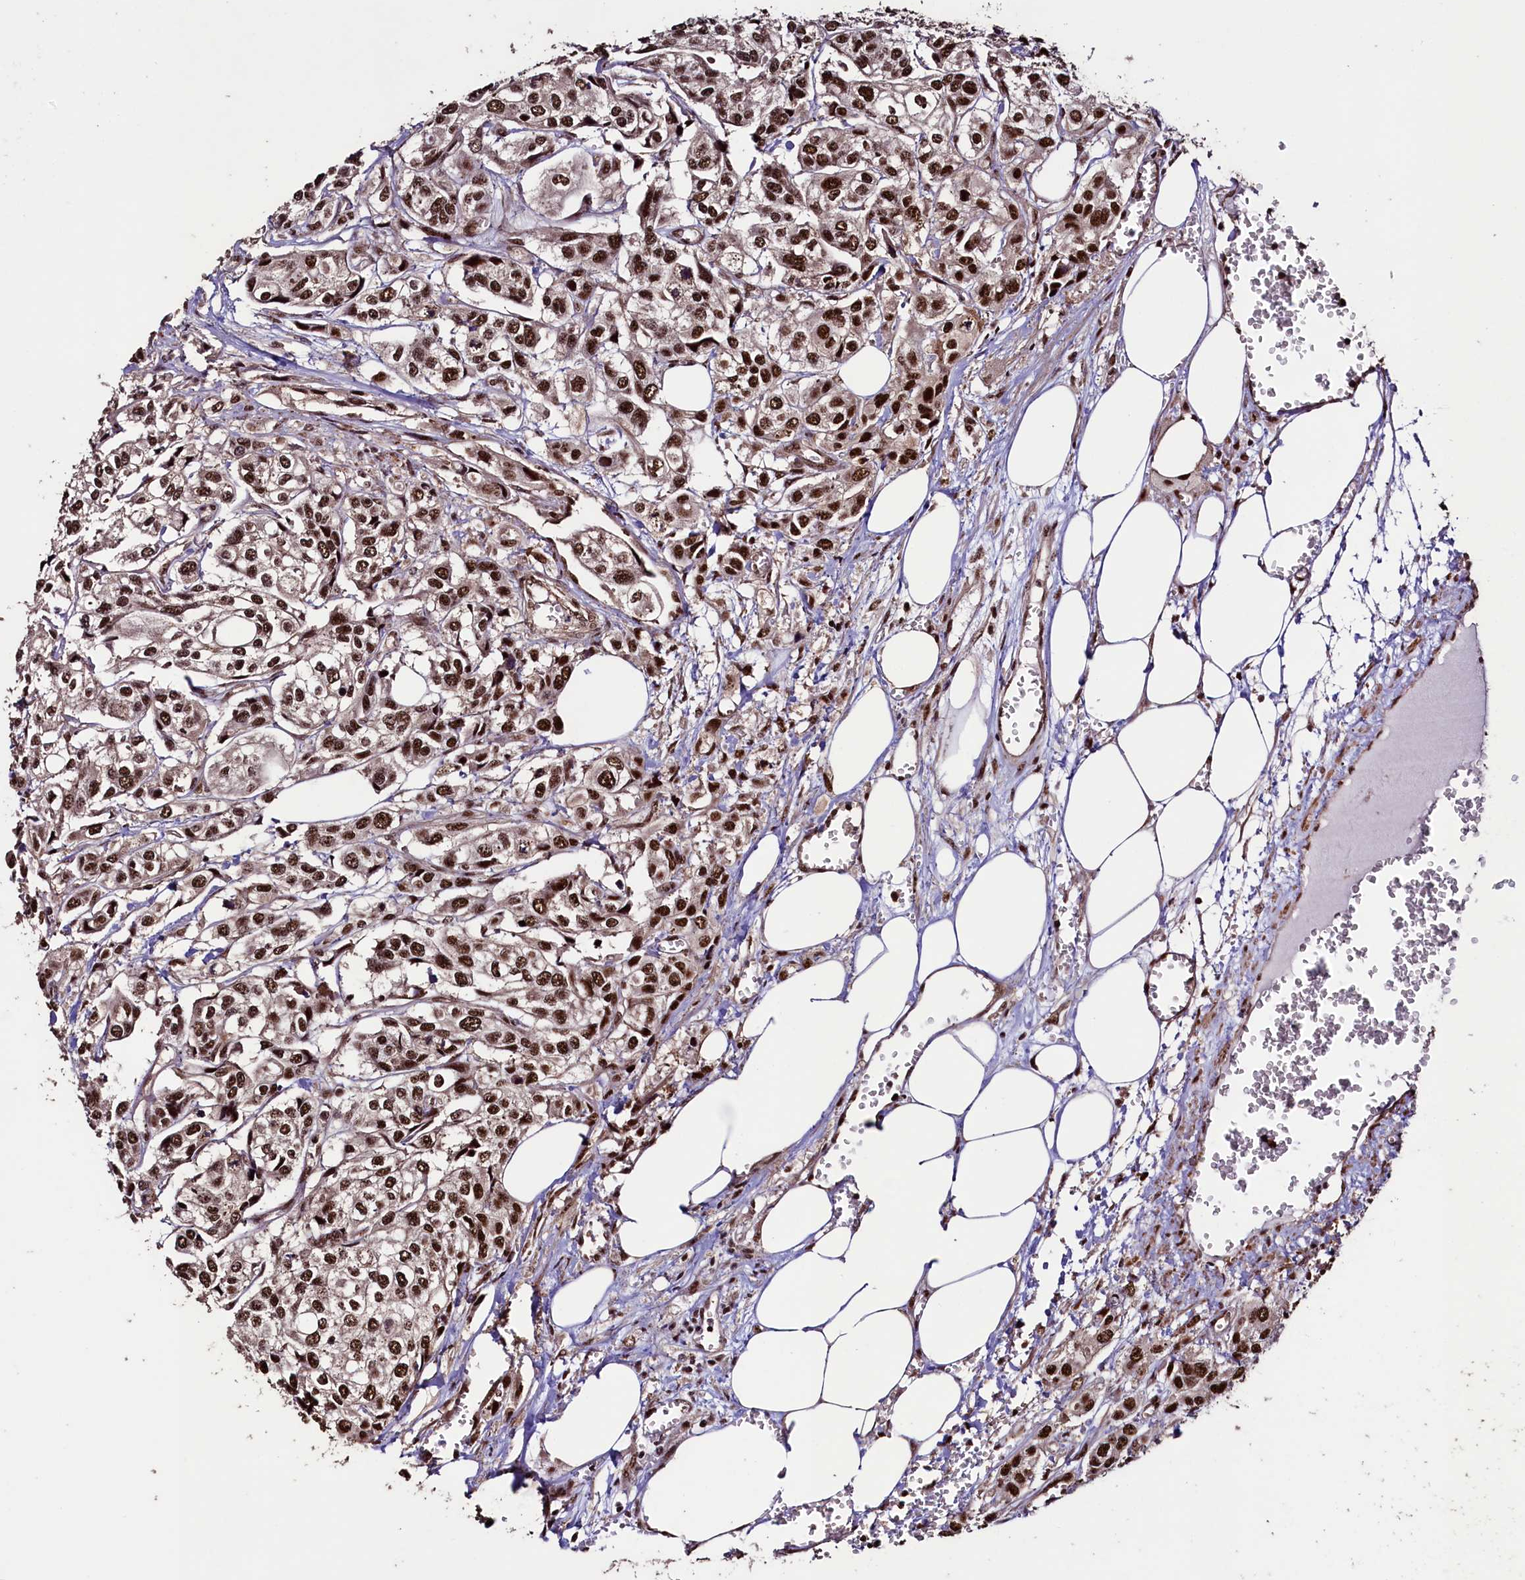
{"staining": {"intensity": "strong", "quantity": ">75%", "location": "nuclear"}, "tissue": "urothelial cancer", "cell_type": "Tumor cells", "image_type": "cancer", "snomed": [{"axis": "morphology", "description": "Urothelial carcinoma, High grade"}, {"axis": "topography", "description": "Urinary bladder"}], "caption": "High-power microscopy captured an immunohistochemistry (IHC) micrograph of urothelial cancer, revealing strong nuclear staining in about >75% of tumor cells.", "gene": "SFSWAP", "patient": {"sex": "male", "age": 67}}